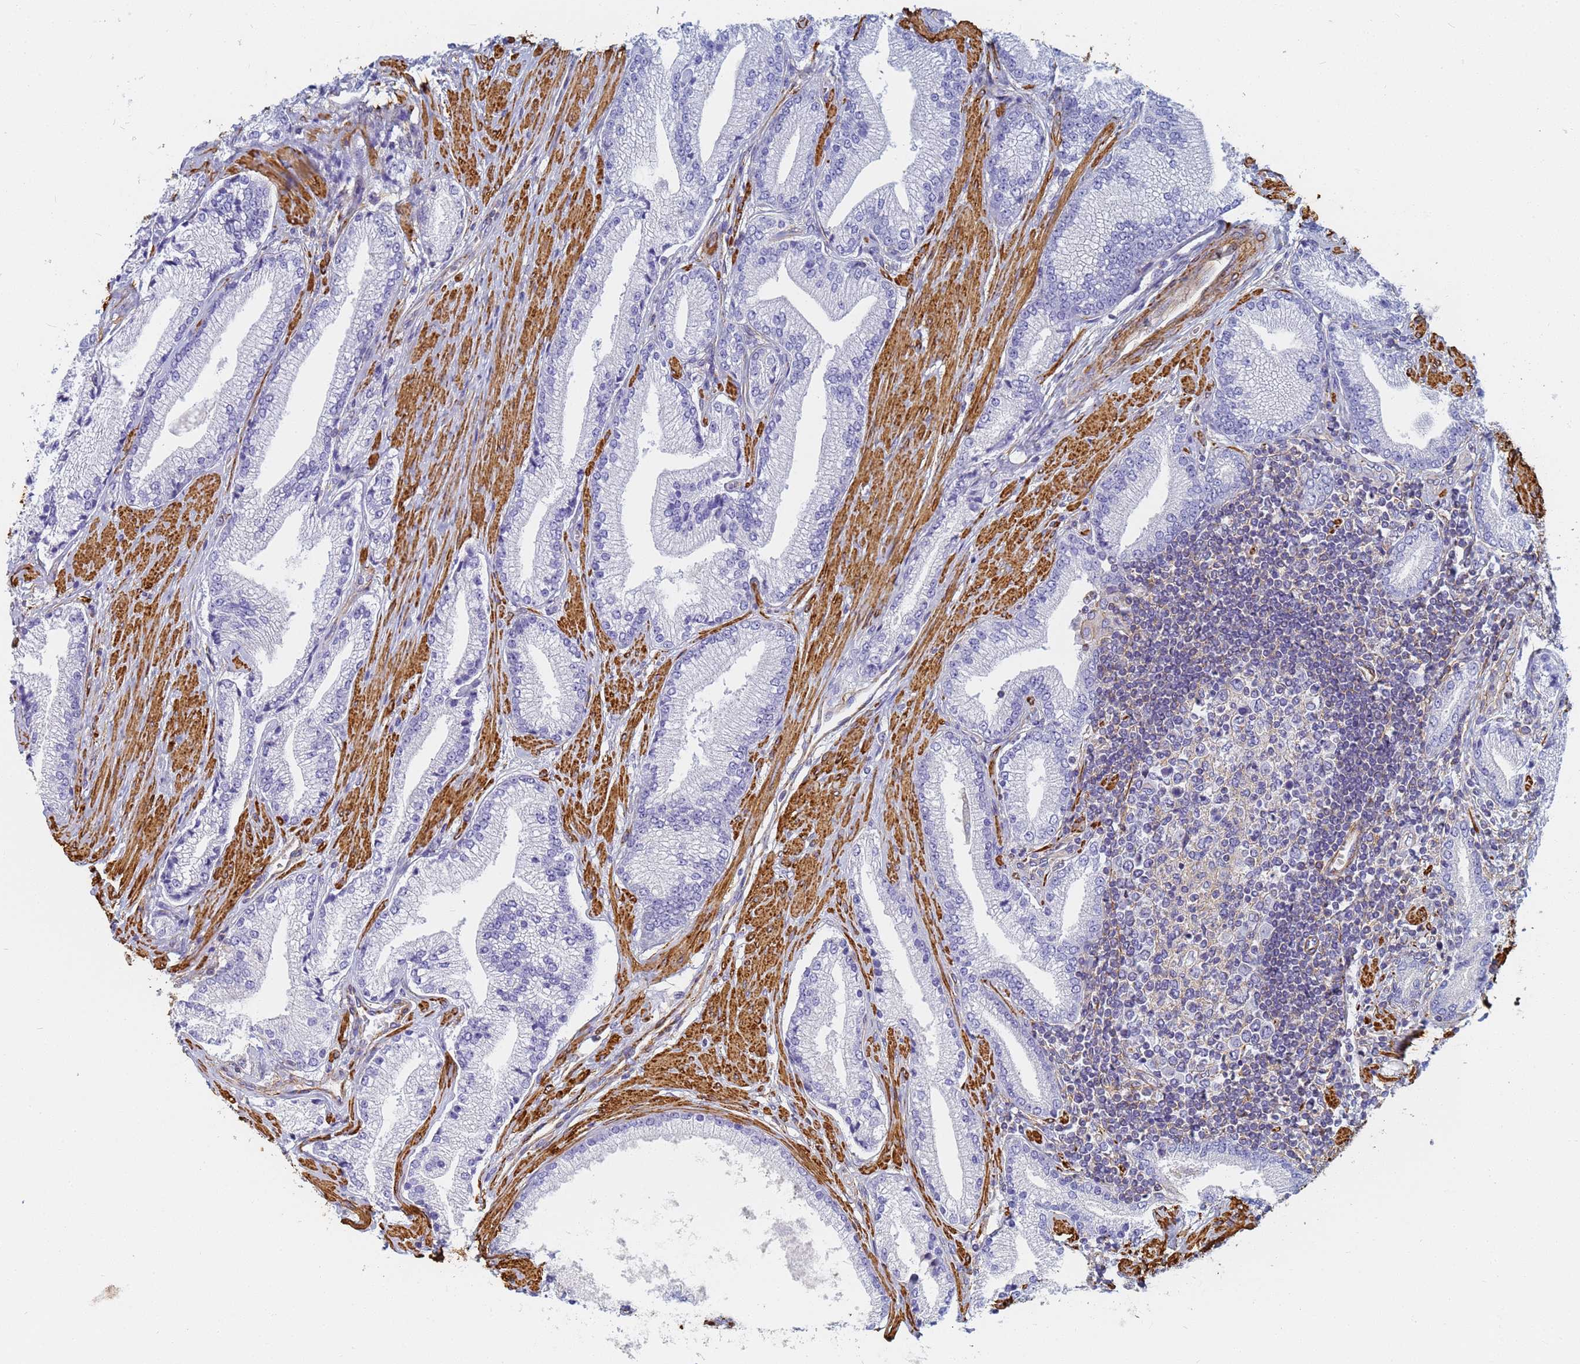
{"staining": {"intensity": "negative", "quantity": "none", "location": "none"}, "tissue": "prostate cancer", "cell_type": "Tumor cells", "image_type": "cancer", "snomed": [{"axis": "morphology", "description": "Adenocarcinoma, High grade"}, {"axis": "topography", "description": "Prostate"}], "caption": "An image of human prostate high-grade adenocarcinoma is negative for staining in tumor cells. (DAB immunohistochemistry, high magnification).", "gene": "TPM1", "patient": {"sex": "male", "age": 67}}